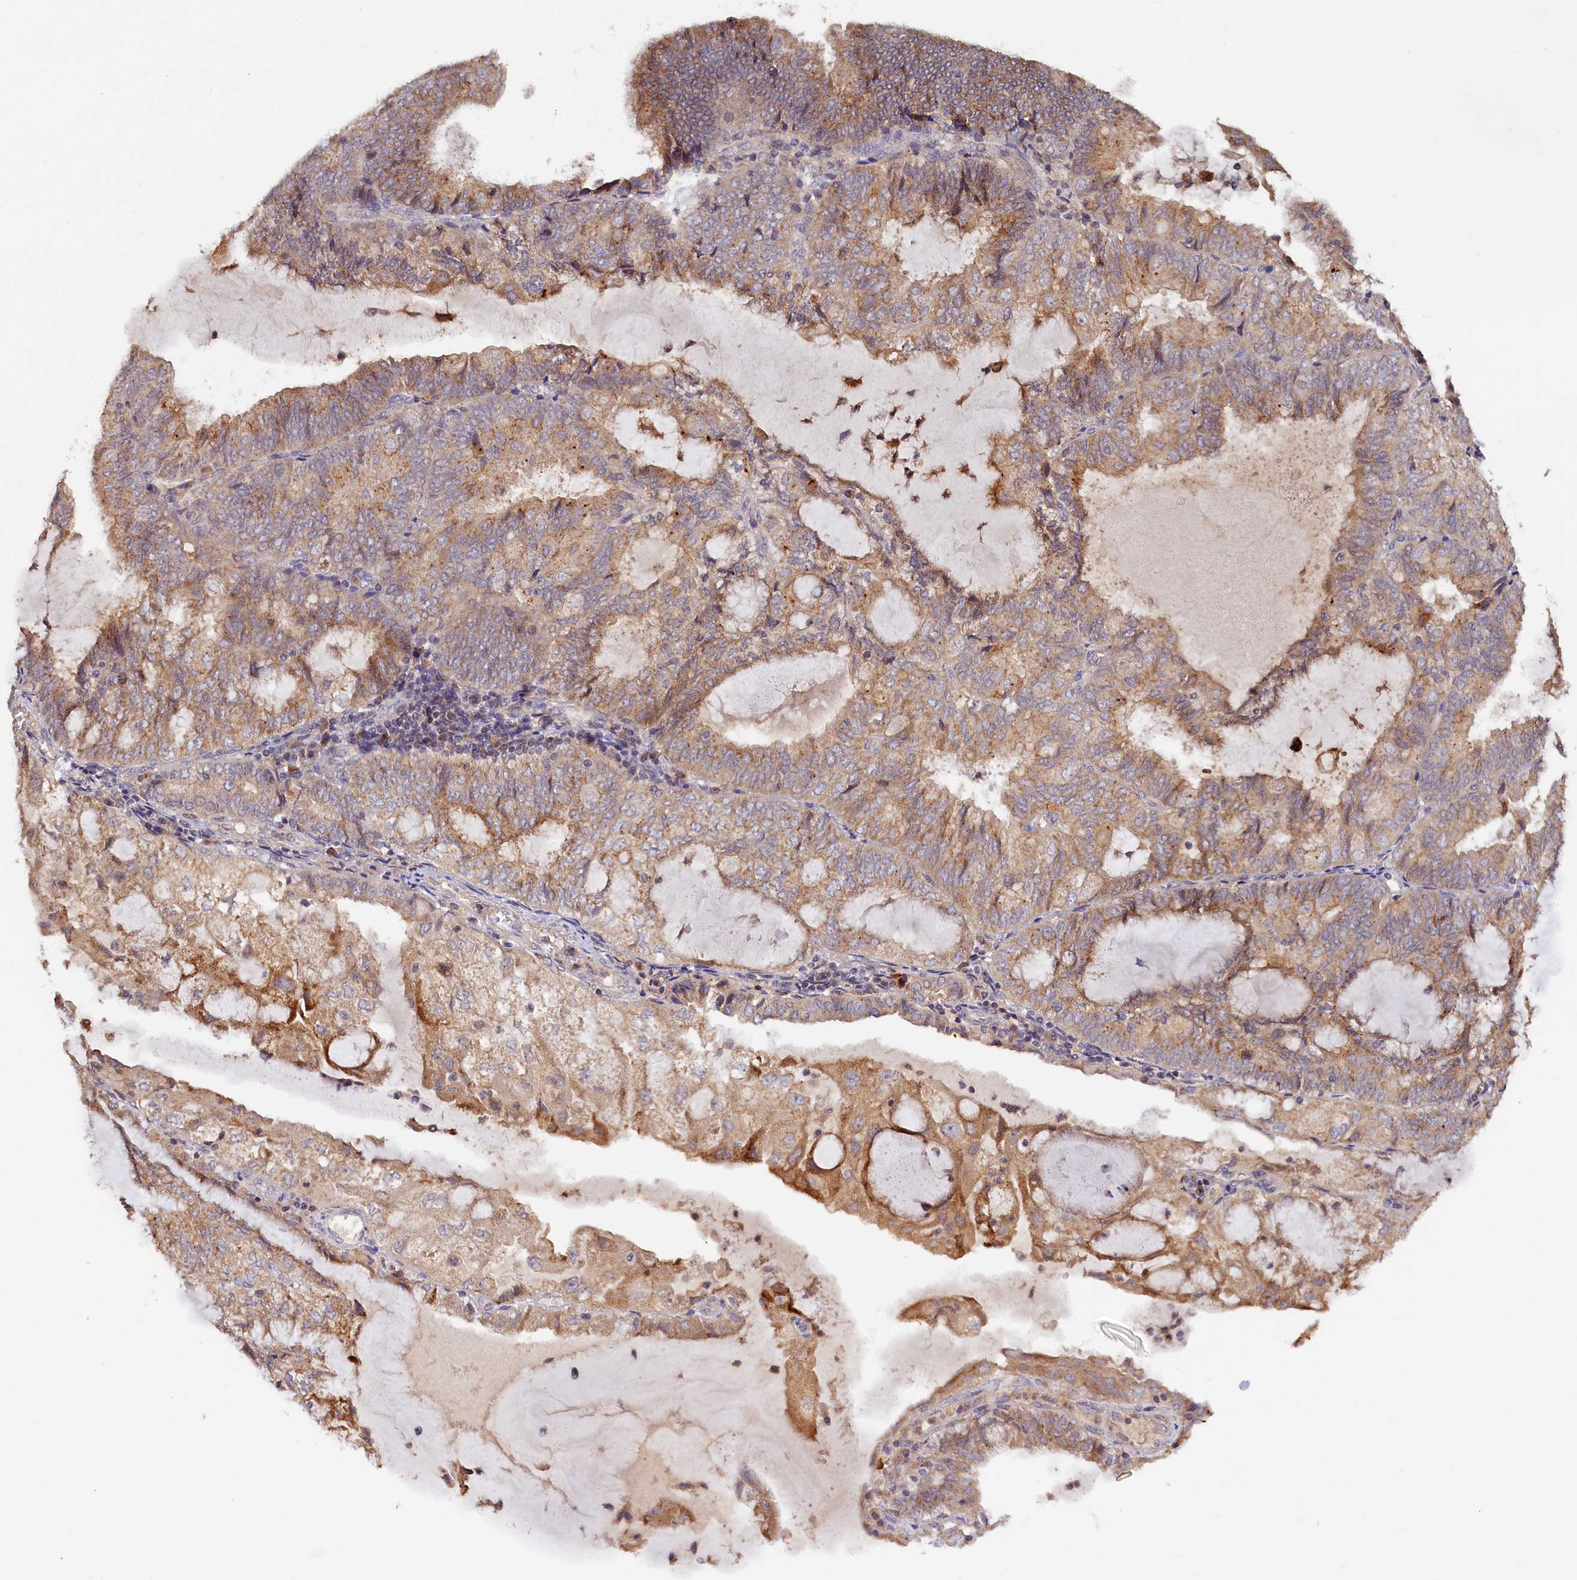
{"staining": {"intensity": "weak", "quantity": ">75%", "location": "cytoplasmic/membranous"}, "tissue": "endometrial cancer", "cell_type": "Tumor cells", "image_type": "cancer", "snomed": [{"axis": "morphology", "description": "Adenocarcinoma, NOS"}, {"axis": "topography", "description": "Endometrium"}], "caption": "Immunohistochemical staining of endometrial cancer (adenocarcinoma) demonstrates weak cytoplasmic/membranous protein expression in about >75% of tumor cells.", "gene": "TANGO6", "patient": {"sex": "female", "age": 81}}